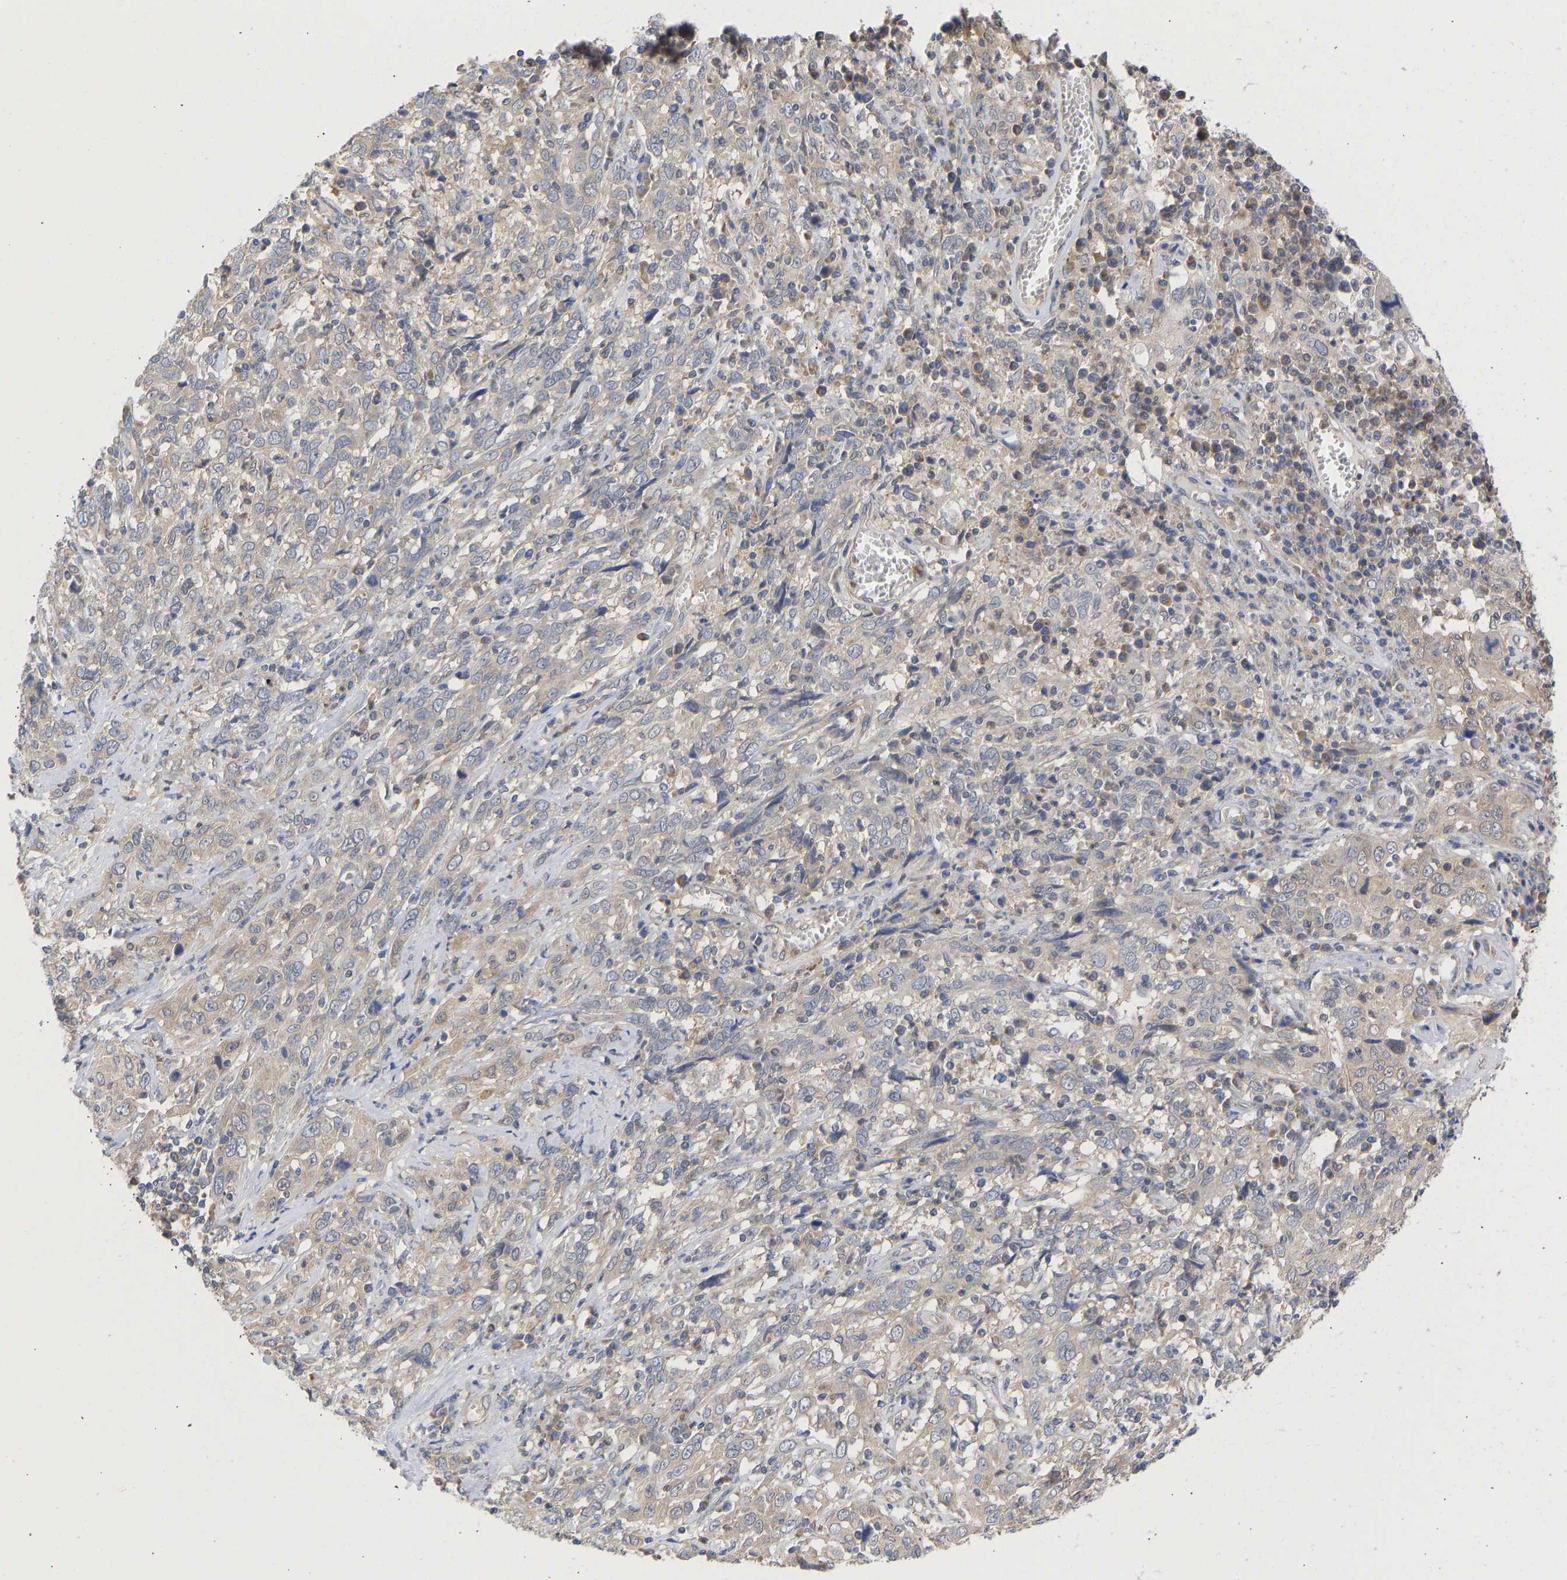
{"staining": {"intensity": "weak", "quantity": "<25%", "location": "cytoplasmic/membranous"}, "tissue": "cervical cancer", "cell_type": "Tumor cells", "image_type": "cancer", "snomed": [{"axis": "morphology", "description": "Squamous cell carcinoma, NOS"}, {"axis": "topography", "description": "Cervix"}], "caption": "Cervical cancer was stained to show a protein in brown. There is no significant positivity in tumor cells.", "gene": "MAP2K3", "patient": {"sex": "female", "age": 46}}